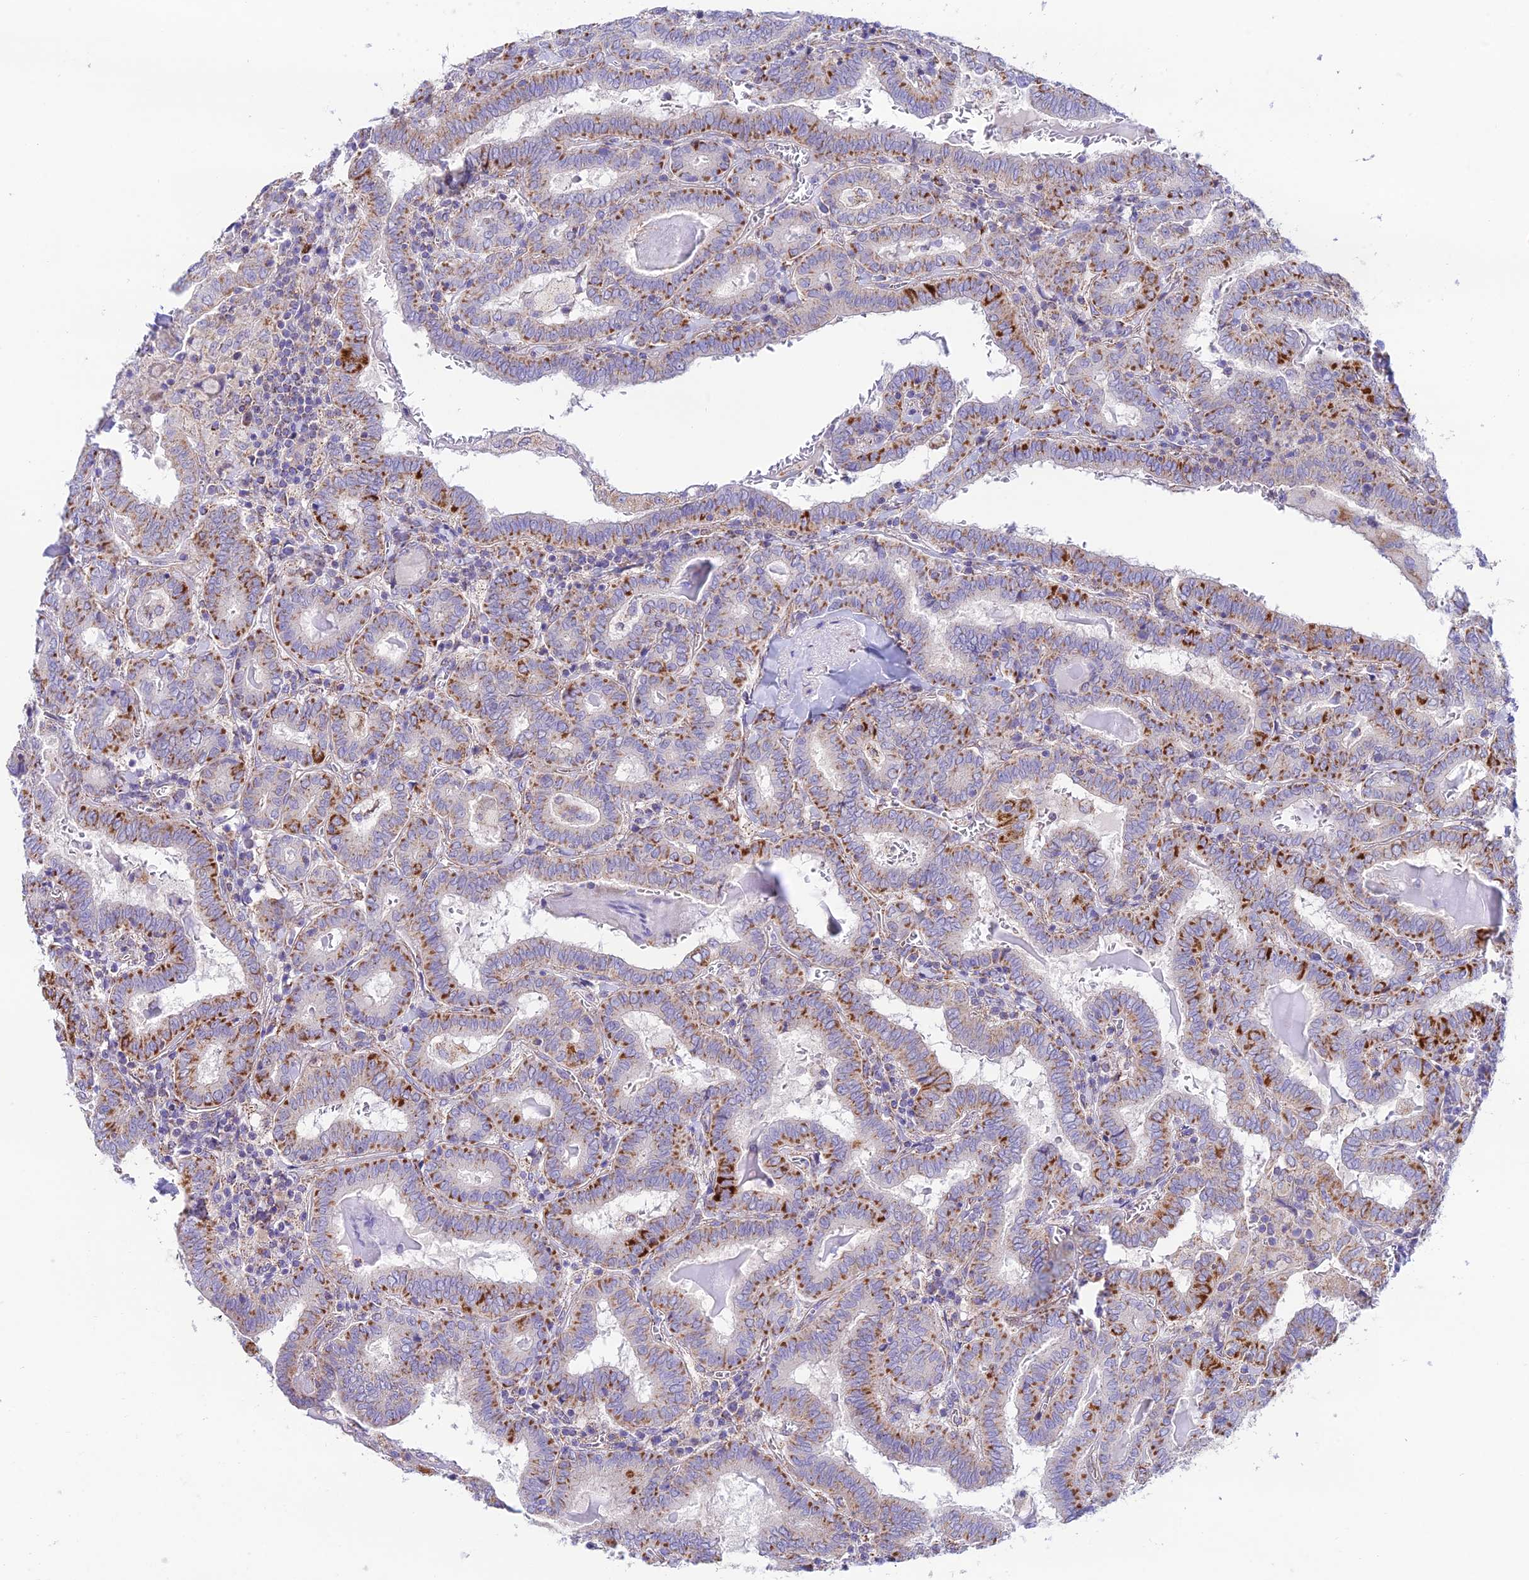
{"staining": {"intensity": "strong", "quantity": "25%-75%", "location": "cytoplasmic/membranous"}, "tissue": "thyroid cancer", "cell_type": "Tumor cells", "image_type": "cancer", "snomed": [{"axis": "morphology", "description": "Papillary adenocarcinoma, NOS"}, {"axis": "topography", "description": "Thyroid gland"}], "caption": "This photomicrograph displays immunohistochemistry staining of thyroid papillary adenocarcinoma, with high strong cytoplasmic/membranous expression in approximately 25%-75% of tumor cells.", "gene": "HSDL2", "patient": {"sex": "female", "age": 72}}